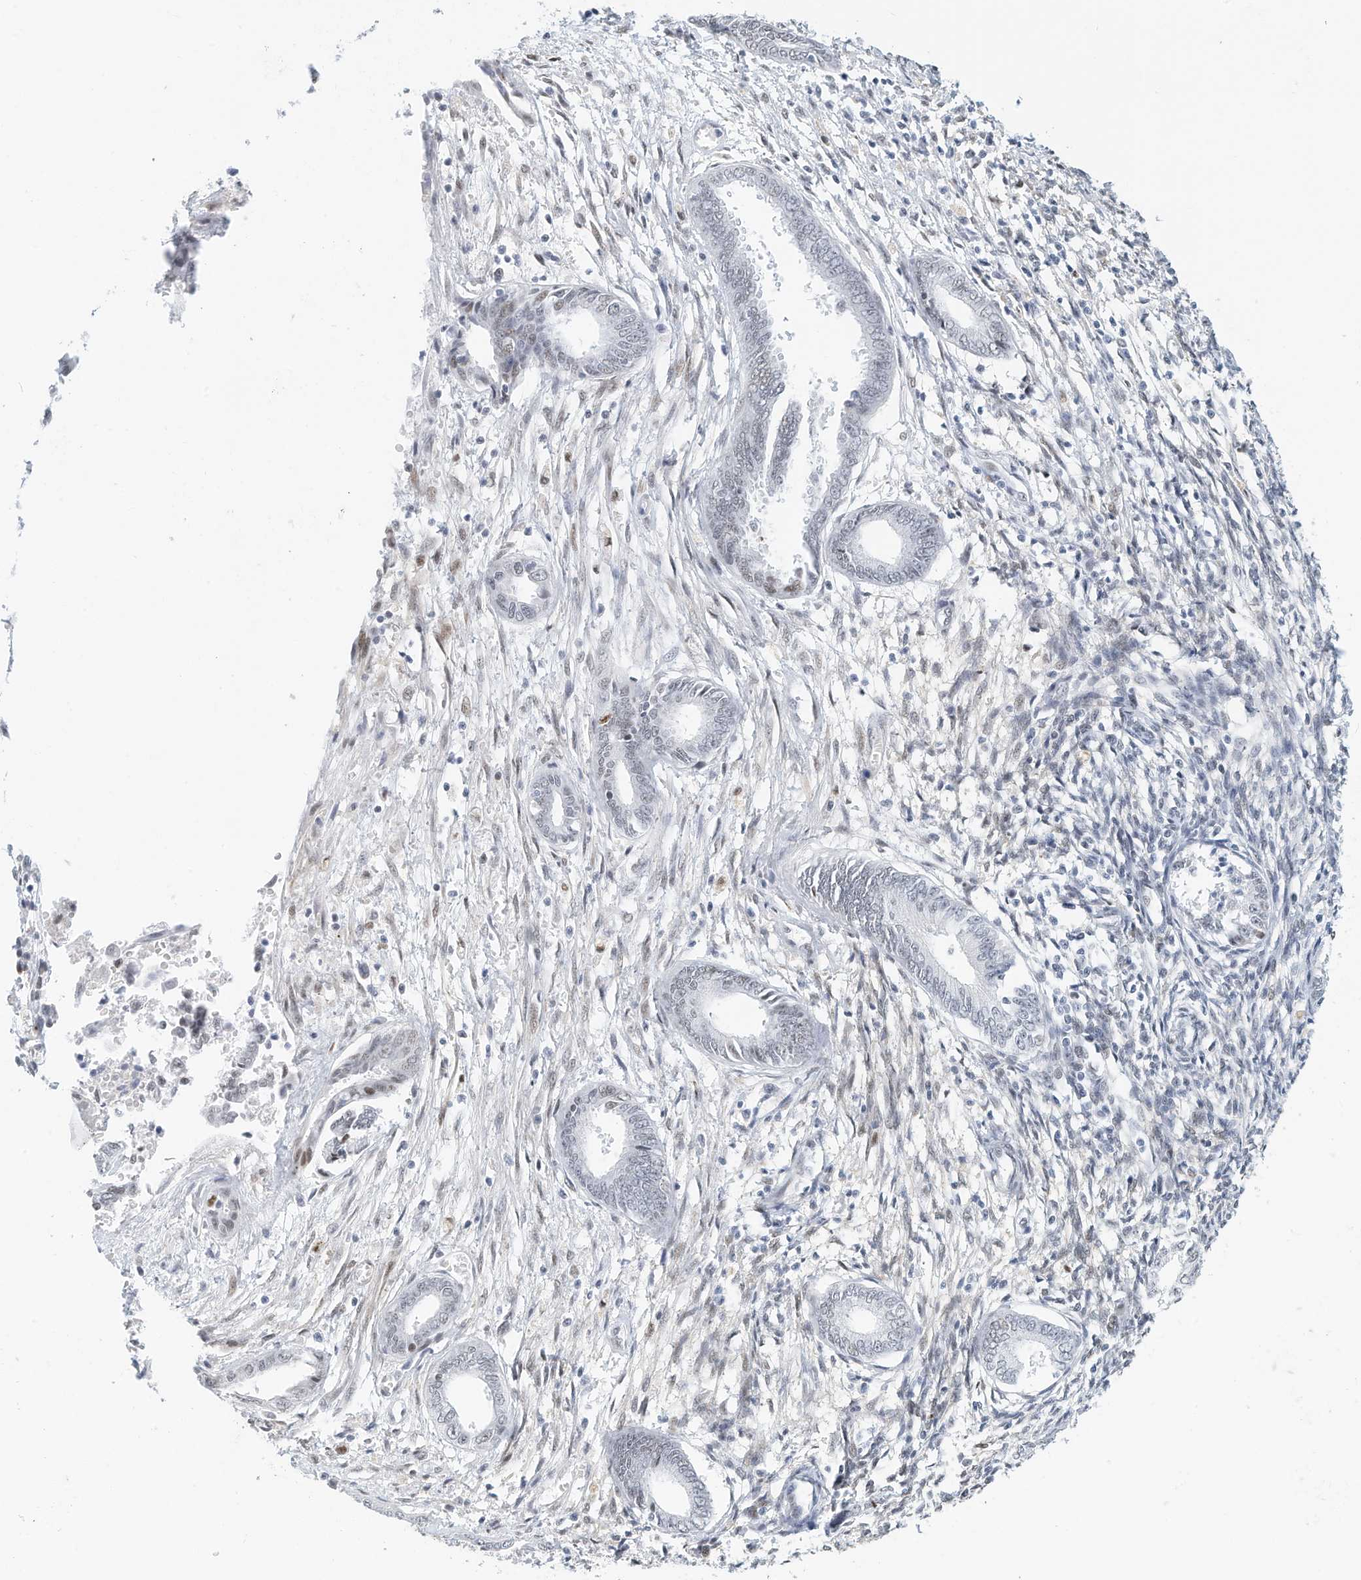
{"staining": {"intensity": "negative", "quantity": "none", "location": "none"}, "tissue": "endometrium", "cell_type": "Cells in endometrial stroma", "image_type": "normal", "snomed": [{"axis": "morphology", "description": "Normal tissue, NOS"}, {"axis": "topography", "description": "Endometrium"}], "caption": "Endometrium stained for a protein using immunohistochemistry exhibits no positivity cells in endometrial stroma.", "gene": "ARHGAP28", "patient": {"sex": "female", "age": 56}}